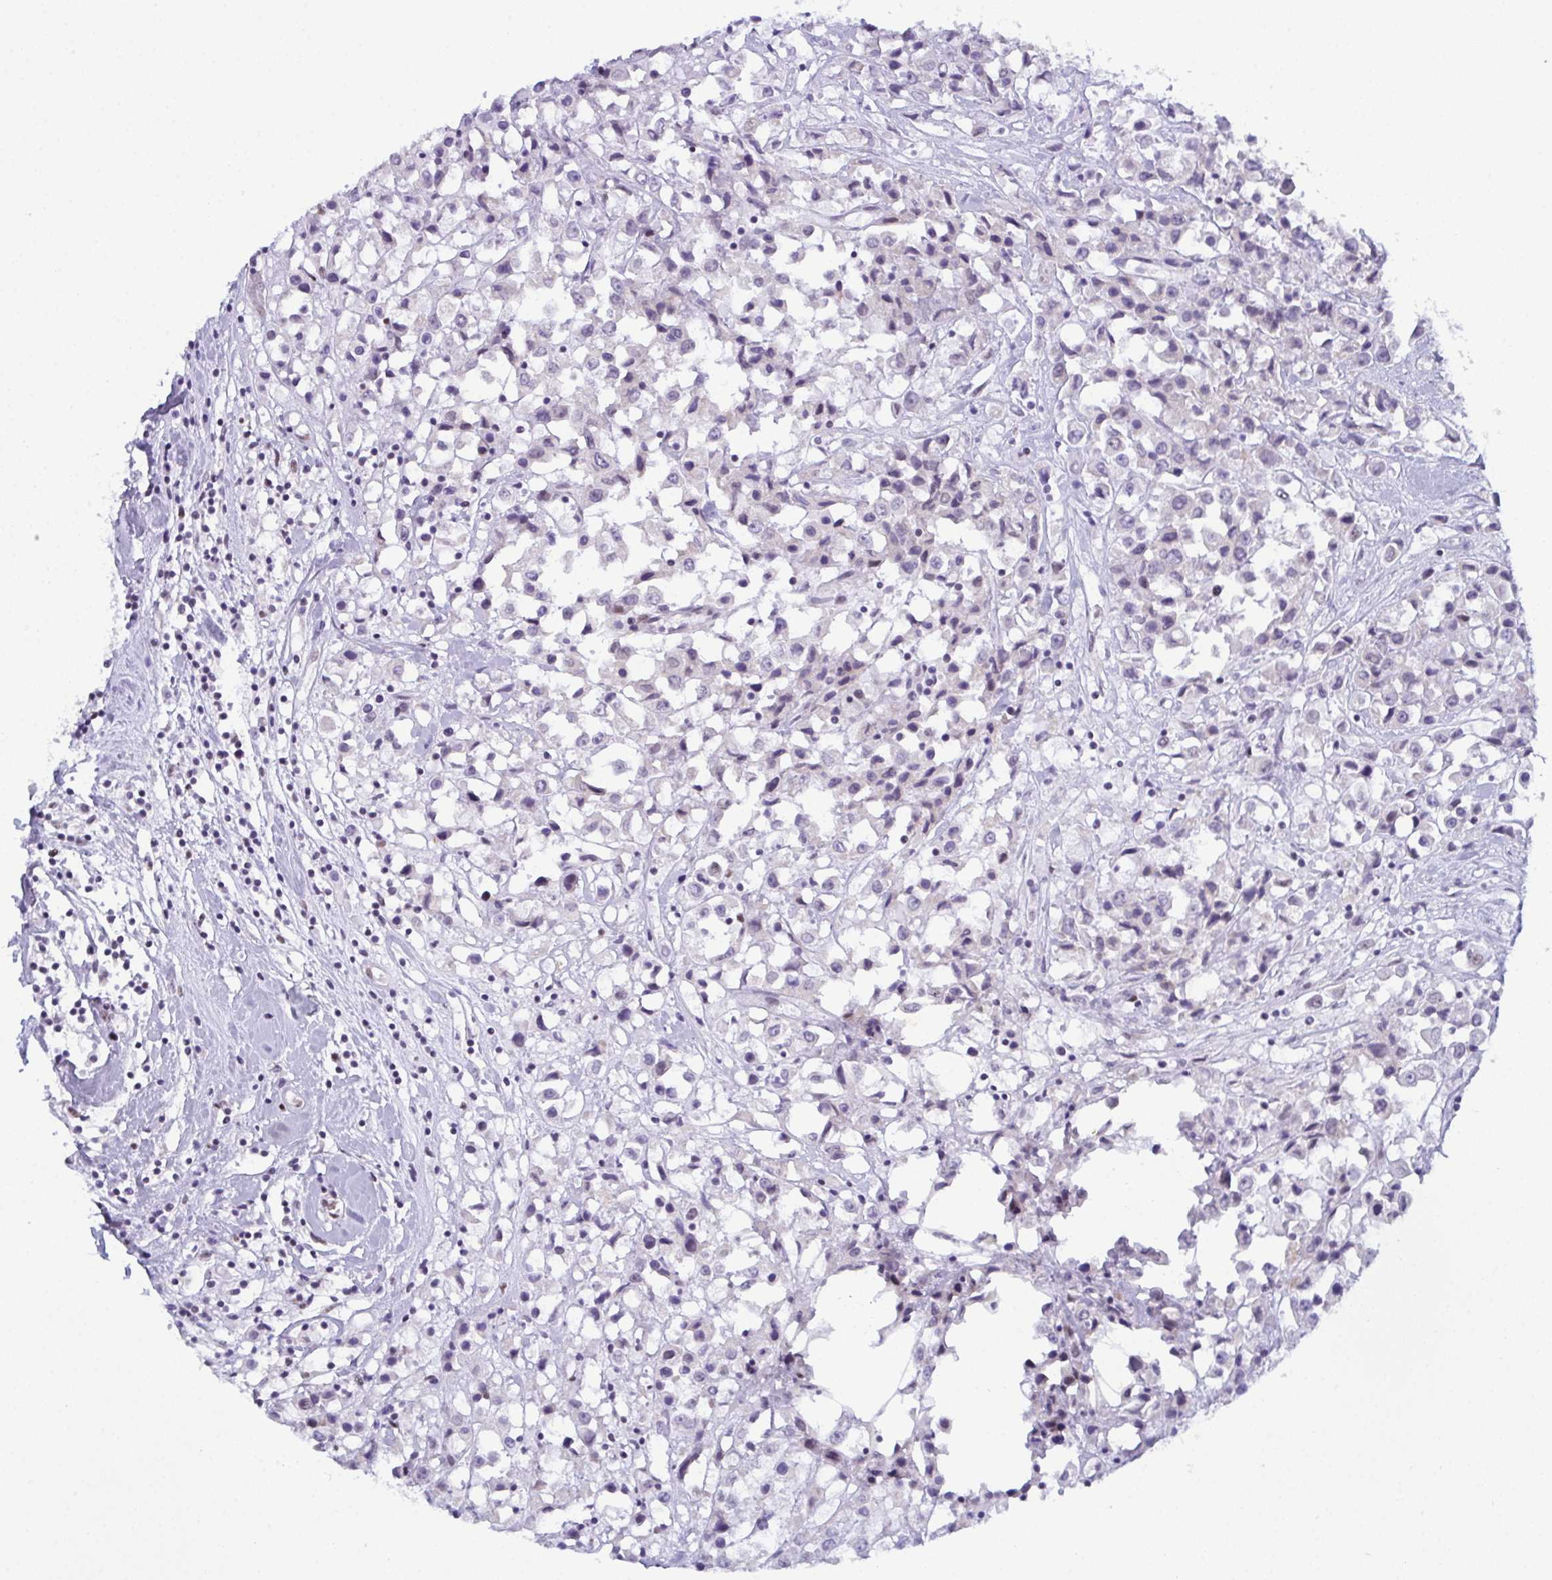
{"staining": {"intensity": "negative", "quantity": "none", "location": "none"}, "tissue": "breast cancer", "cell_type": "Tumor cells", "image_type": "cancer", "snomed": [{"axis": "morphology", "description": "Duct carcinoma"}, {"axis": "topography", "description": "Breast"}], "caption": "Invasive ductal carcinoma (breast) was stained to show a protein in brown. There is no significant positivity in tumor cells. (DAB (3,3'-diaminobenzidine) immunohistochemistry (IHC) with hematoxylin counter stain).", "gene": "RBM7", "patient": {"sex": "female", "age": 61}}